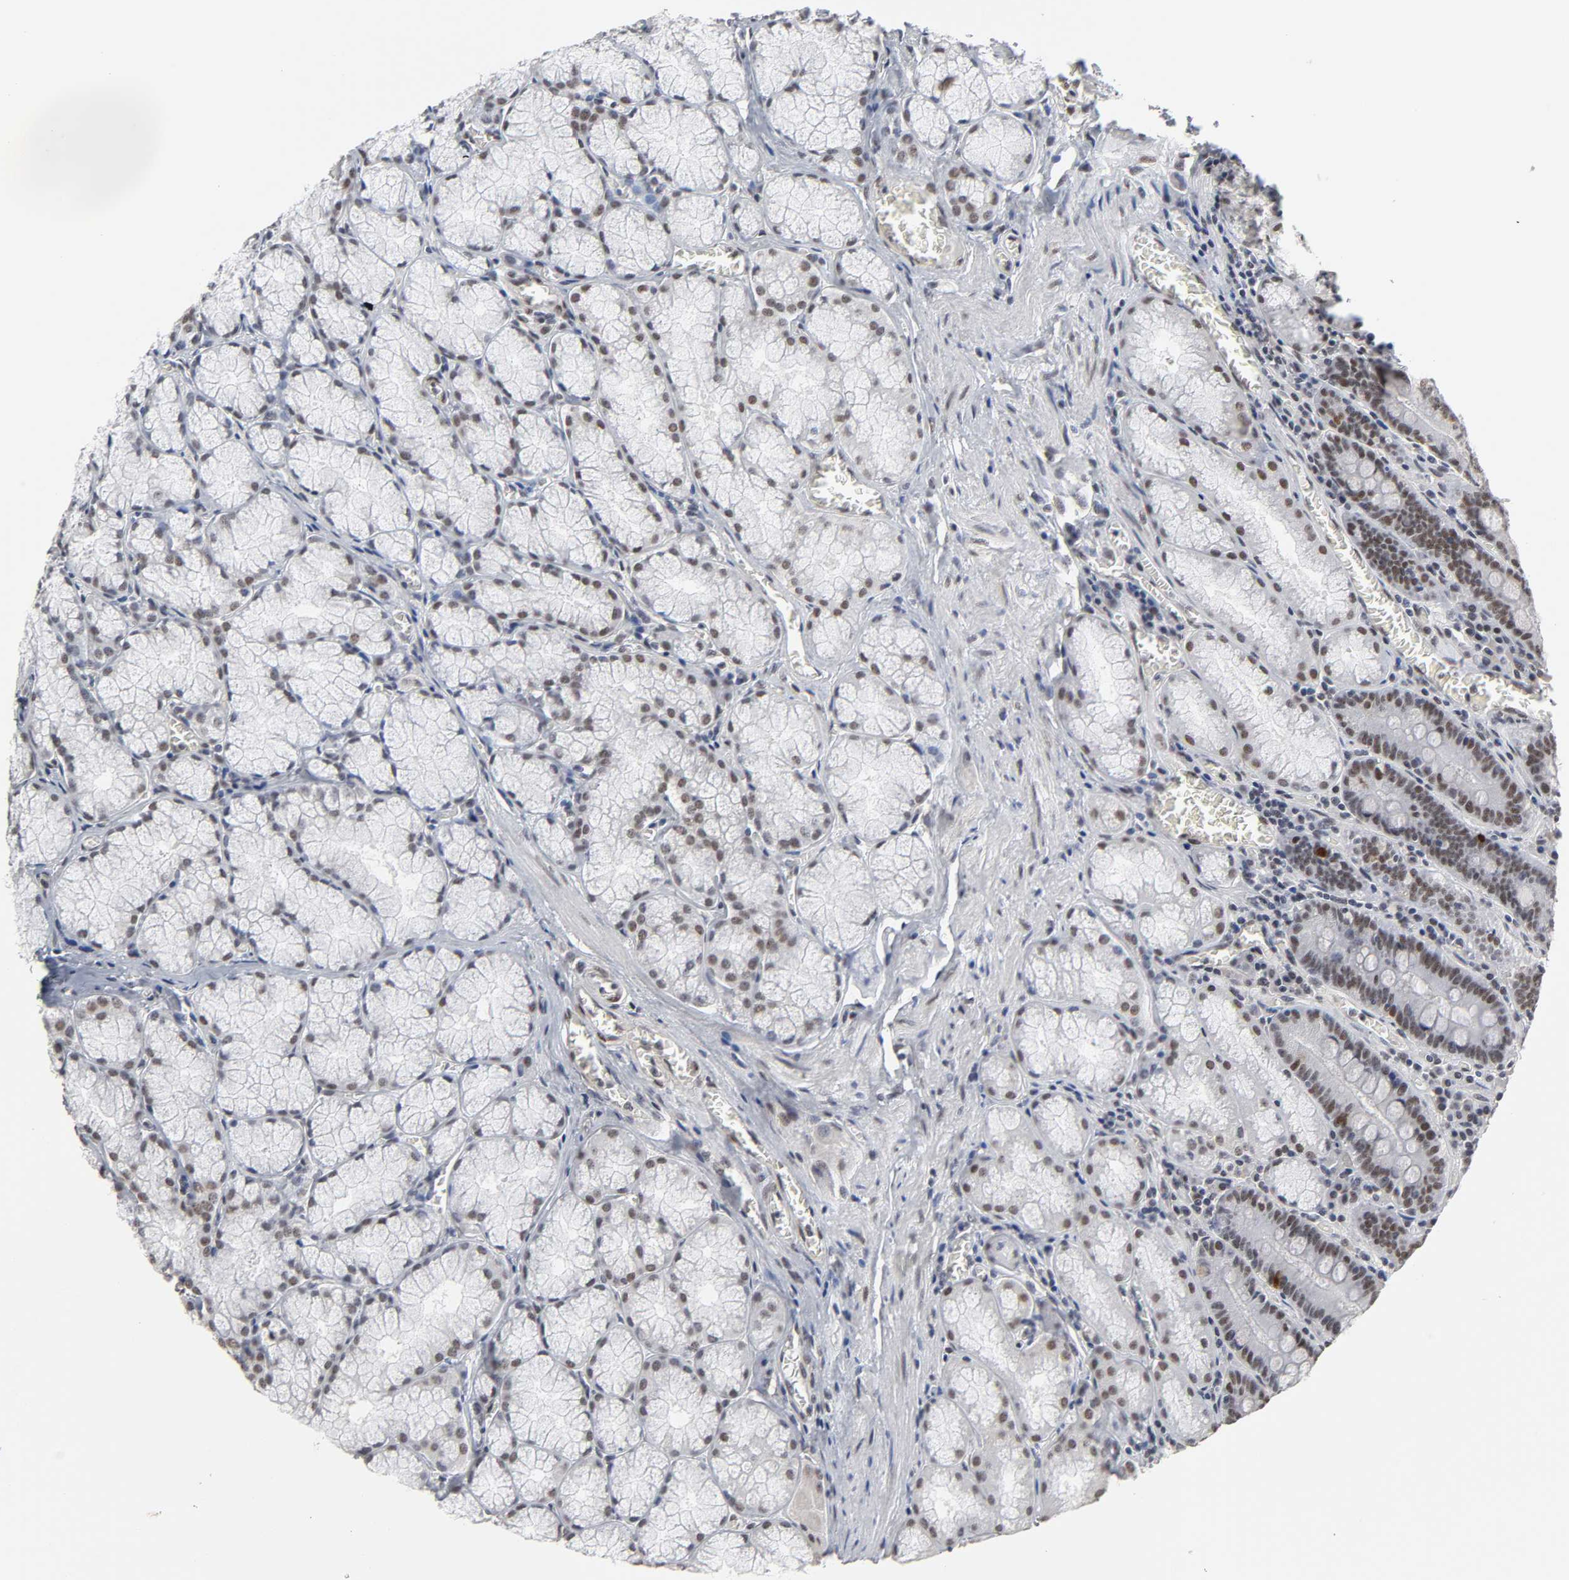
{"staining": {"intensity": "moderate", "quantity": "25%-75%", "location": "nuclear"}, "tissue": "stomach", "cell_type": "Glandular cells", "image_type": "normal", "snomed": [{"axis": "morphology", "description": "Normal tissue, NOS"}, {"axis": "topography", "description": "Stomach, lower"}], "caption": "Immunohistochemistry (IHC) histopathology image of benign human stomach stained for a protein (brown), which shows medium levels of moderate nuclear staining in approximately 25%-75% of glandular cells.", "gene": "TRIM33", "patient": {"sex": "male", "age": 56}}